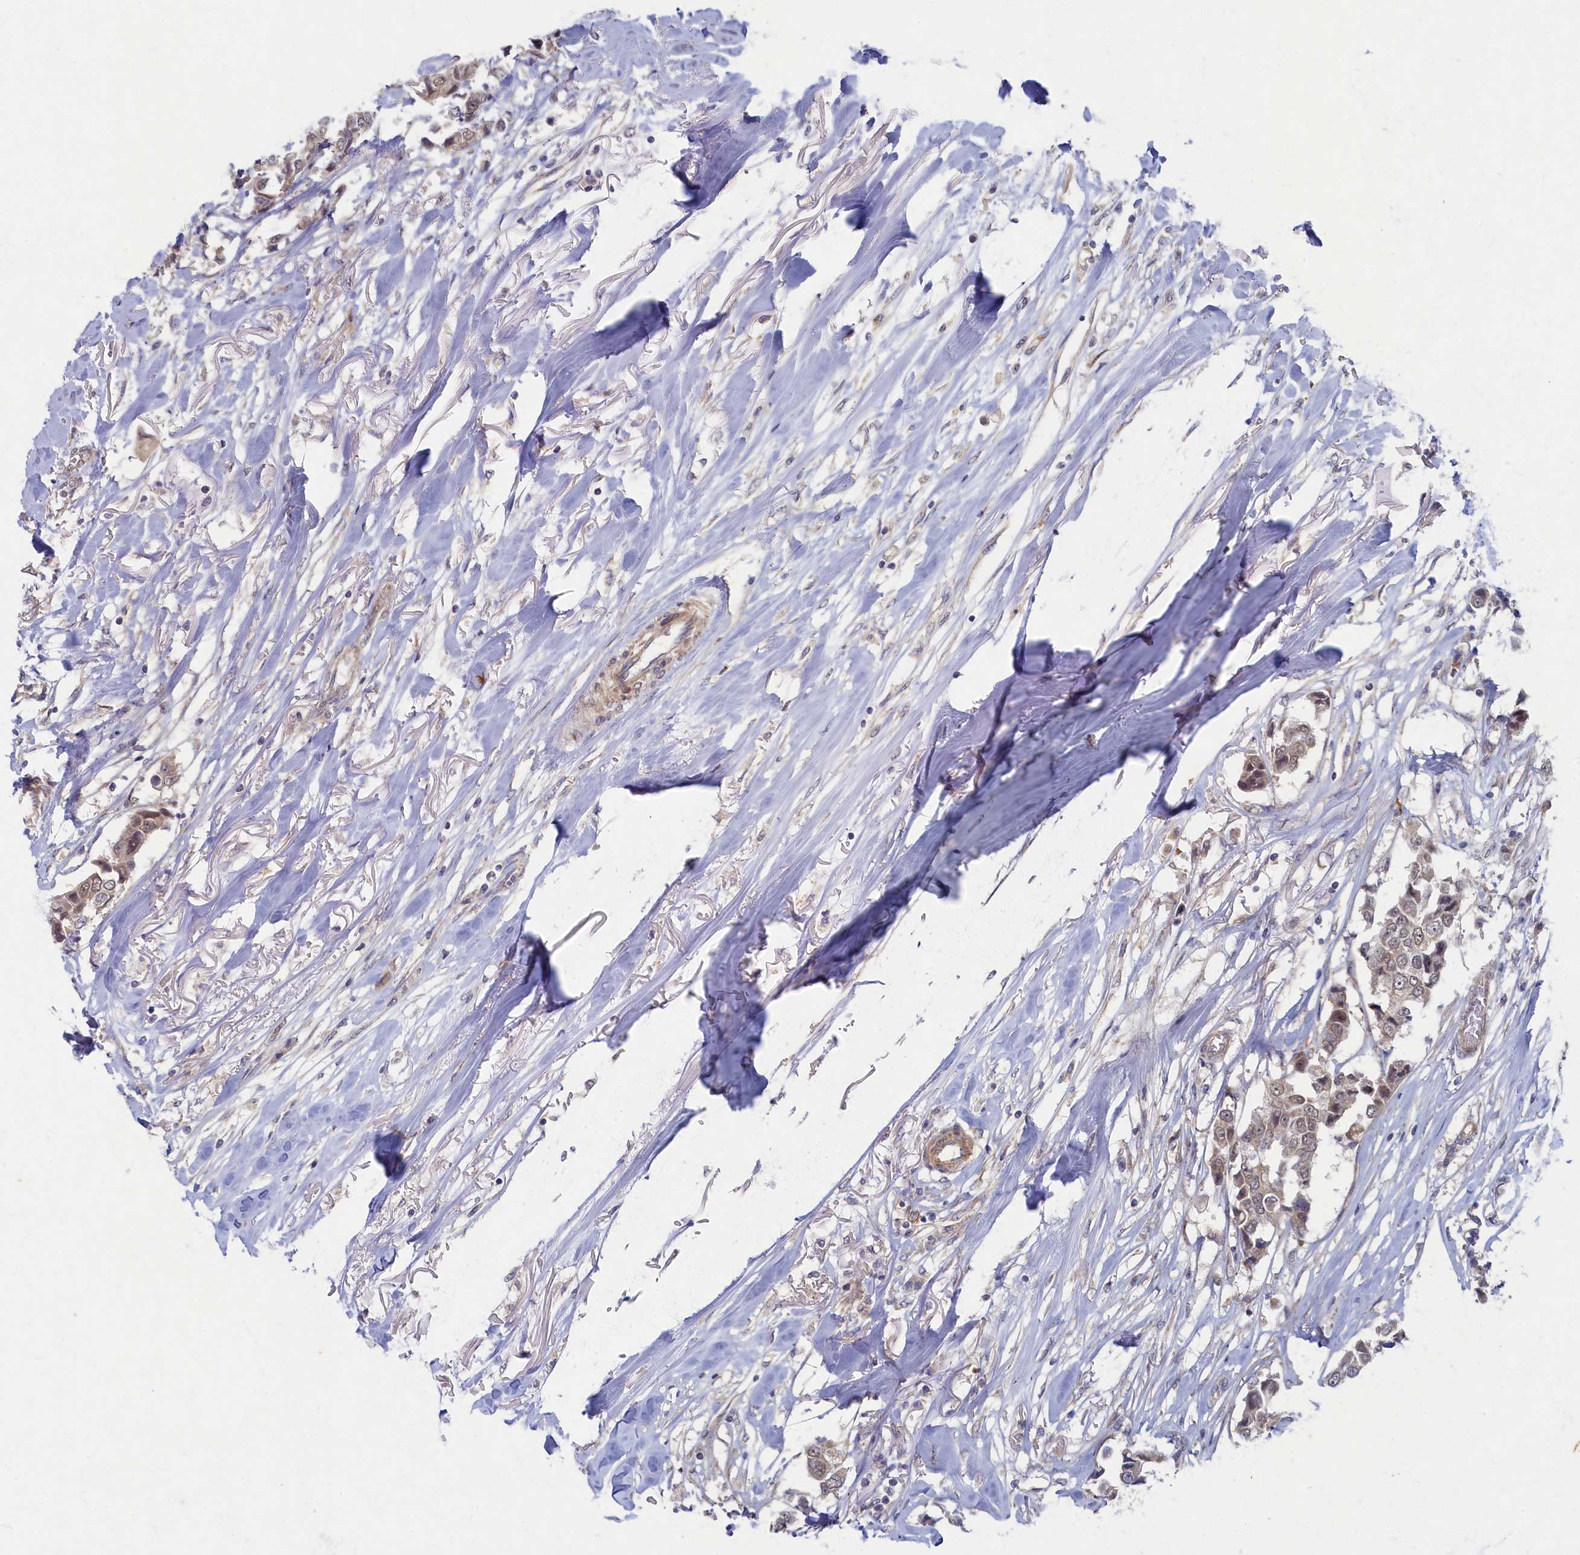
{"staining": {"intensity": "weak", "quantity": "<25%", "location": "nuclear"}, "tissue": "breast cancer", "cell_type": "Tumor cells", "image_type": "cancer", "snomed": [{"axis": "morphology", "description": "Duct carcinoma"}, {"axis": "topography", "description": "Breast"}], "caption": "Immunohistochemical staining of breast intraductal carcinoma exhibits no significant staining in tumor cells.", "gene": "WDR59", "patient": {"sex": "female", "age": 80}}